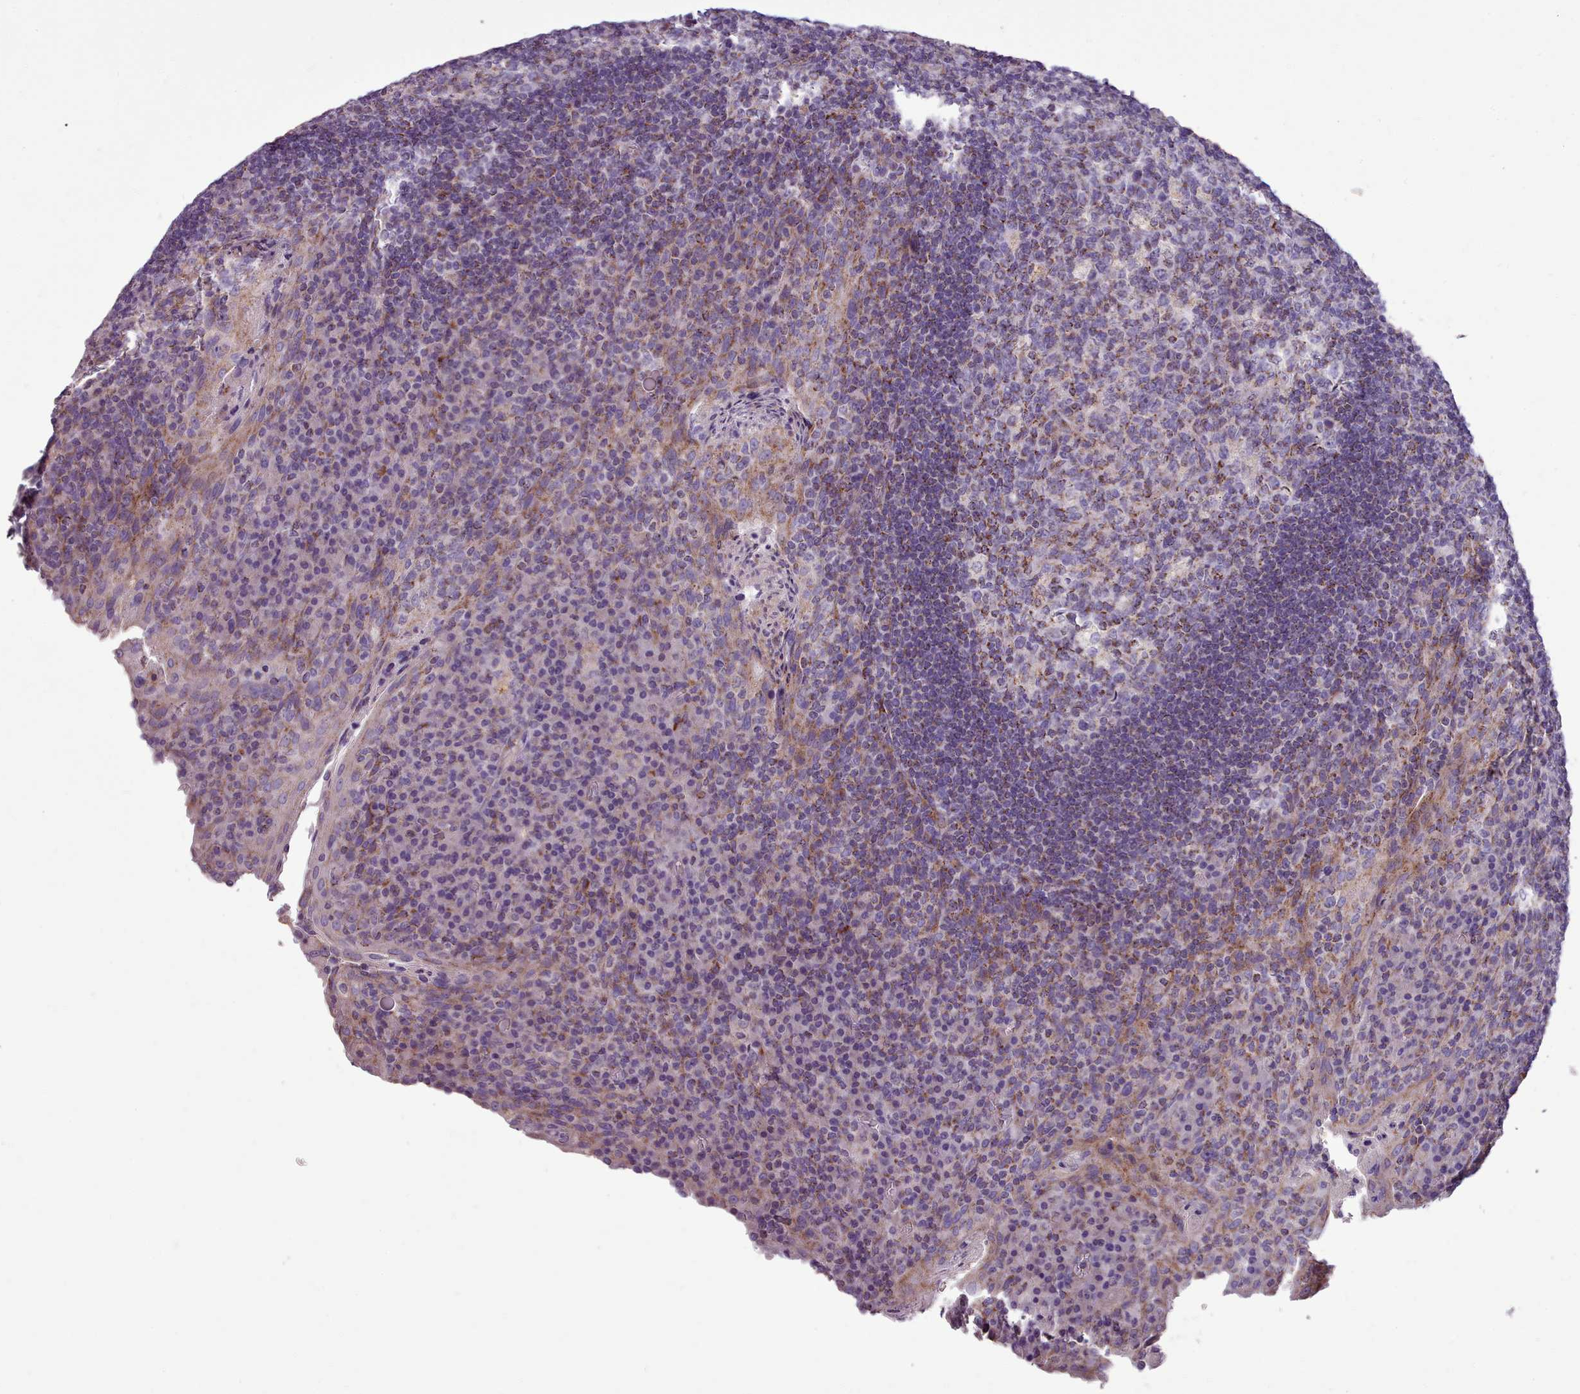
{"staining": {"intensity": "moderate", "quantity": "<25%", "location": "cytoplasmic/membranous"}, "tissue": "tonsil", "cell_type": "Germinal center cells", "image_type": "normal", "snomed": [{"axis": "morphology", "description": "Normal tissue, NOS"}, {"axis": "topography", "description": "Tonsil"}], "caption": "DAB immunohistochemical staining of benign human tonsil reveals moderate cytoplasmic/membranous protein staining in about <25% of germinal center cells.", "gene": "FKBP10", "patient": {"sex": "male", "age": 17}}